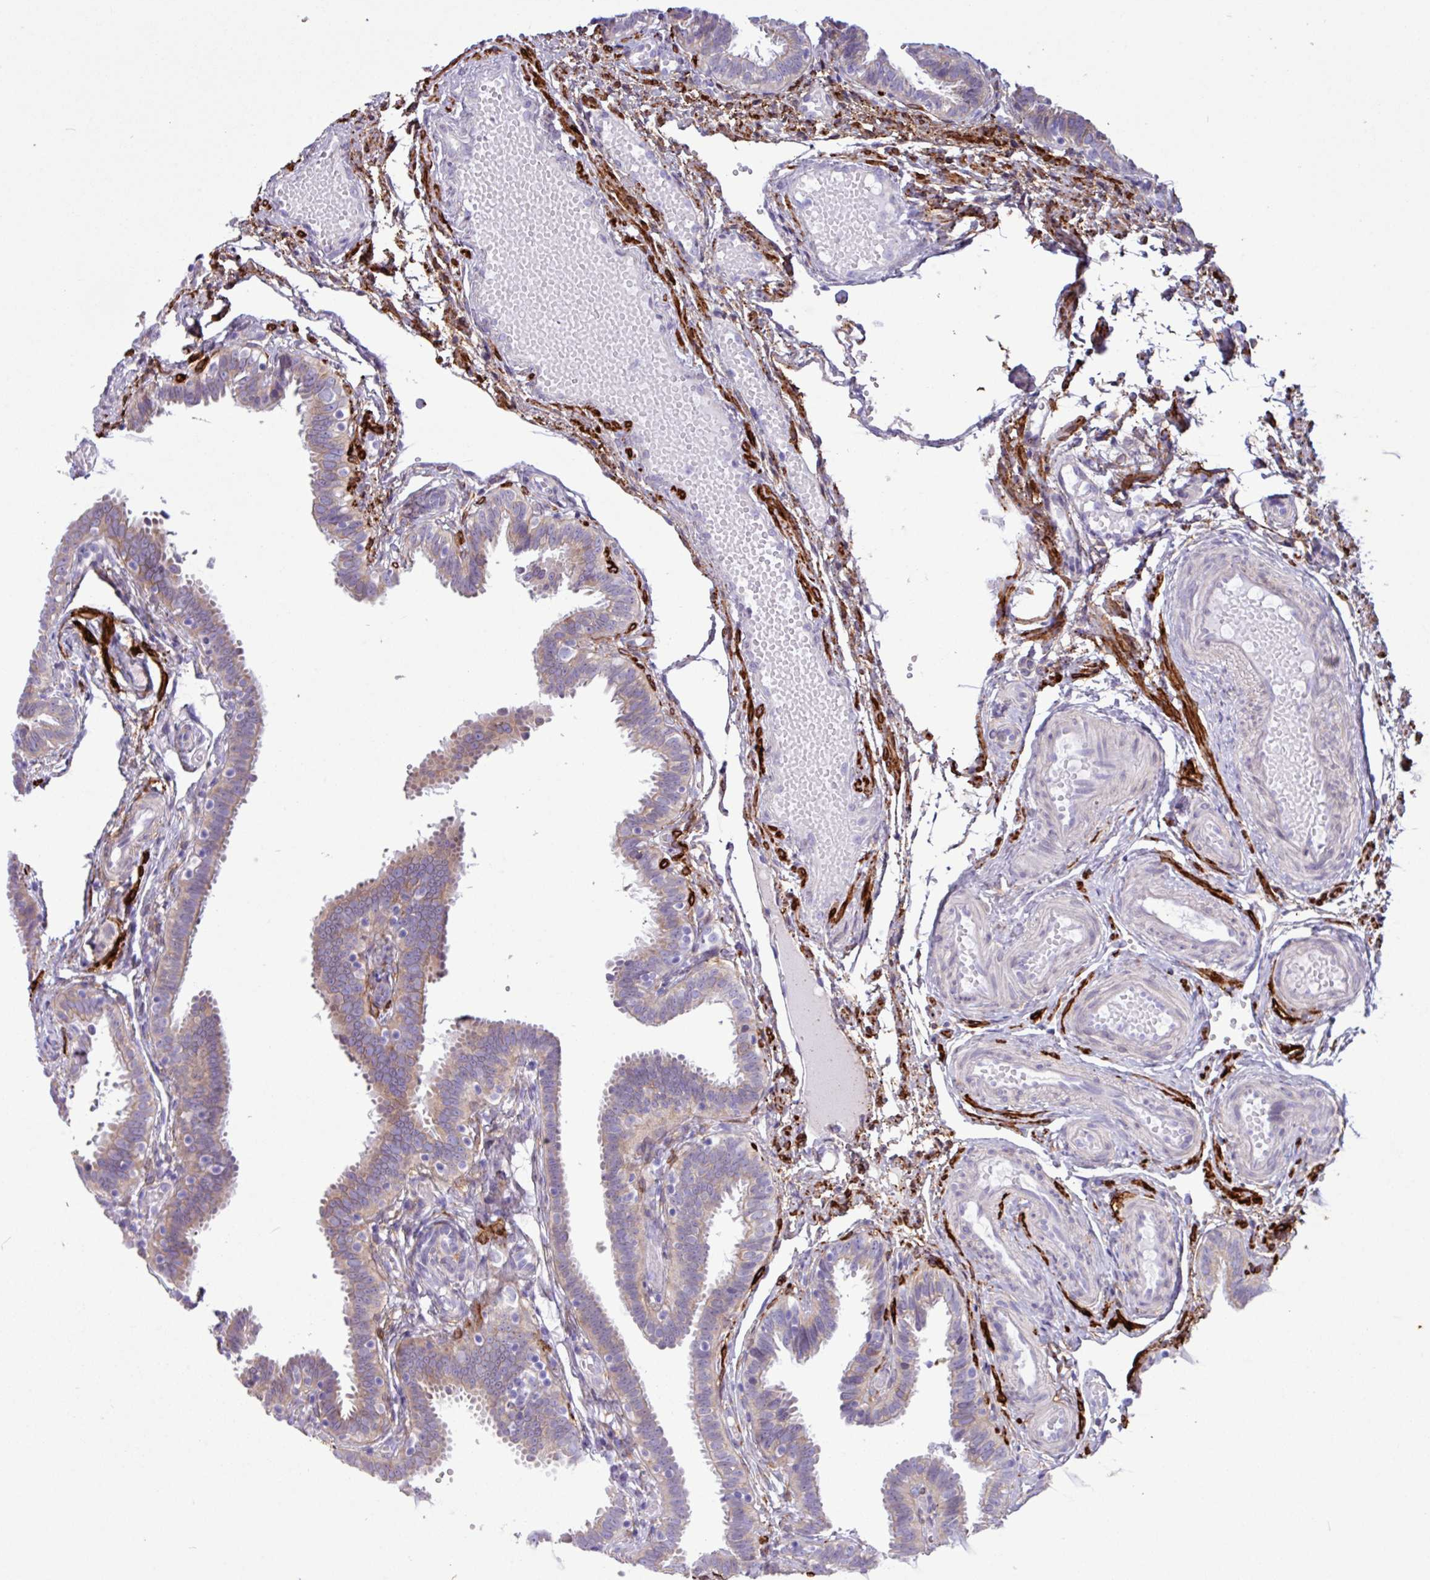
{"staining": {"intensity": "moderate", "quantity": "25%-75%", "location": "cytoplasmic/membranous"}, "tissue": "fallopian tube", "cell_type": "Glandular cells", "image_type": "normal", "snomed": [{"axis": "morphology", "description": "Normal tissue, NOS"}, {"axis": "topography", "description": "Fallopian tube"}], "caption": "A high-resolution micrograph shows IHC staining of unremarkable fallopian tube, which exhibits moderate cytoplasmic/membranous staining in about 25%-75% of glandular cells.", "gene": "SLC38A1", "patient": {"sex": "female", "age": 37}}